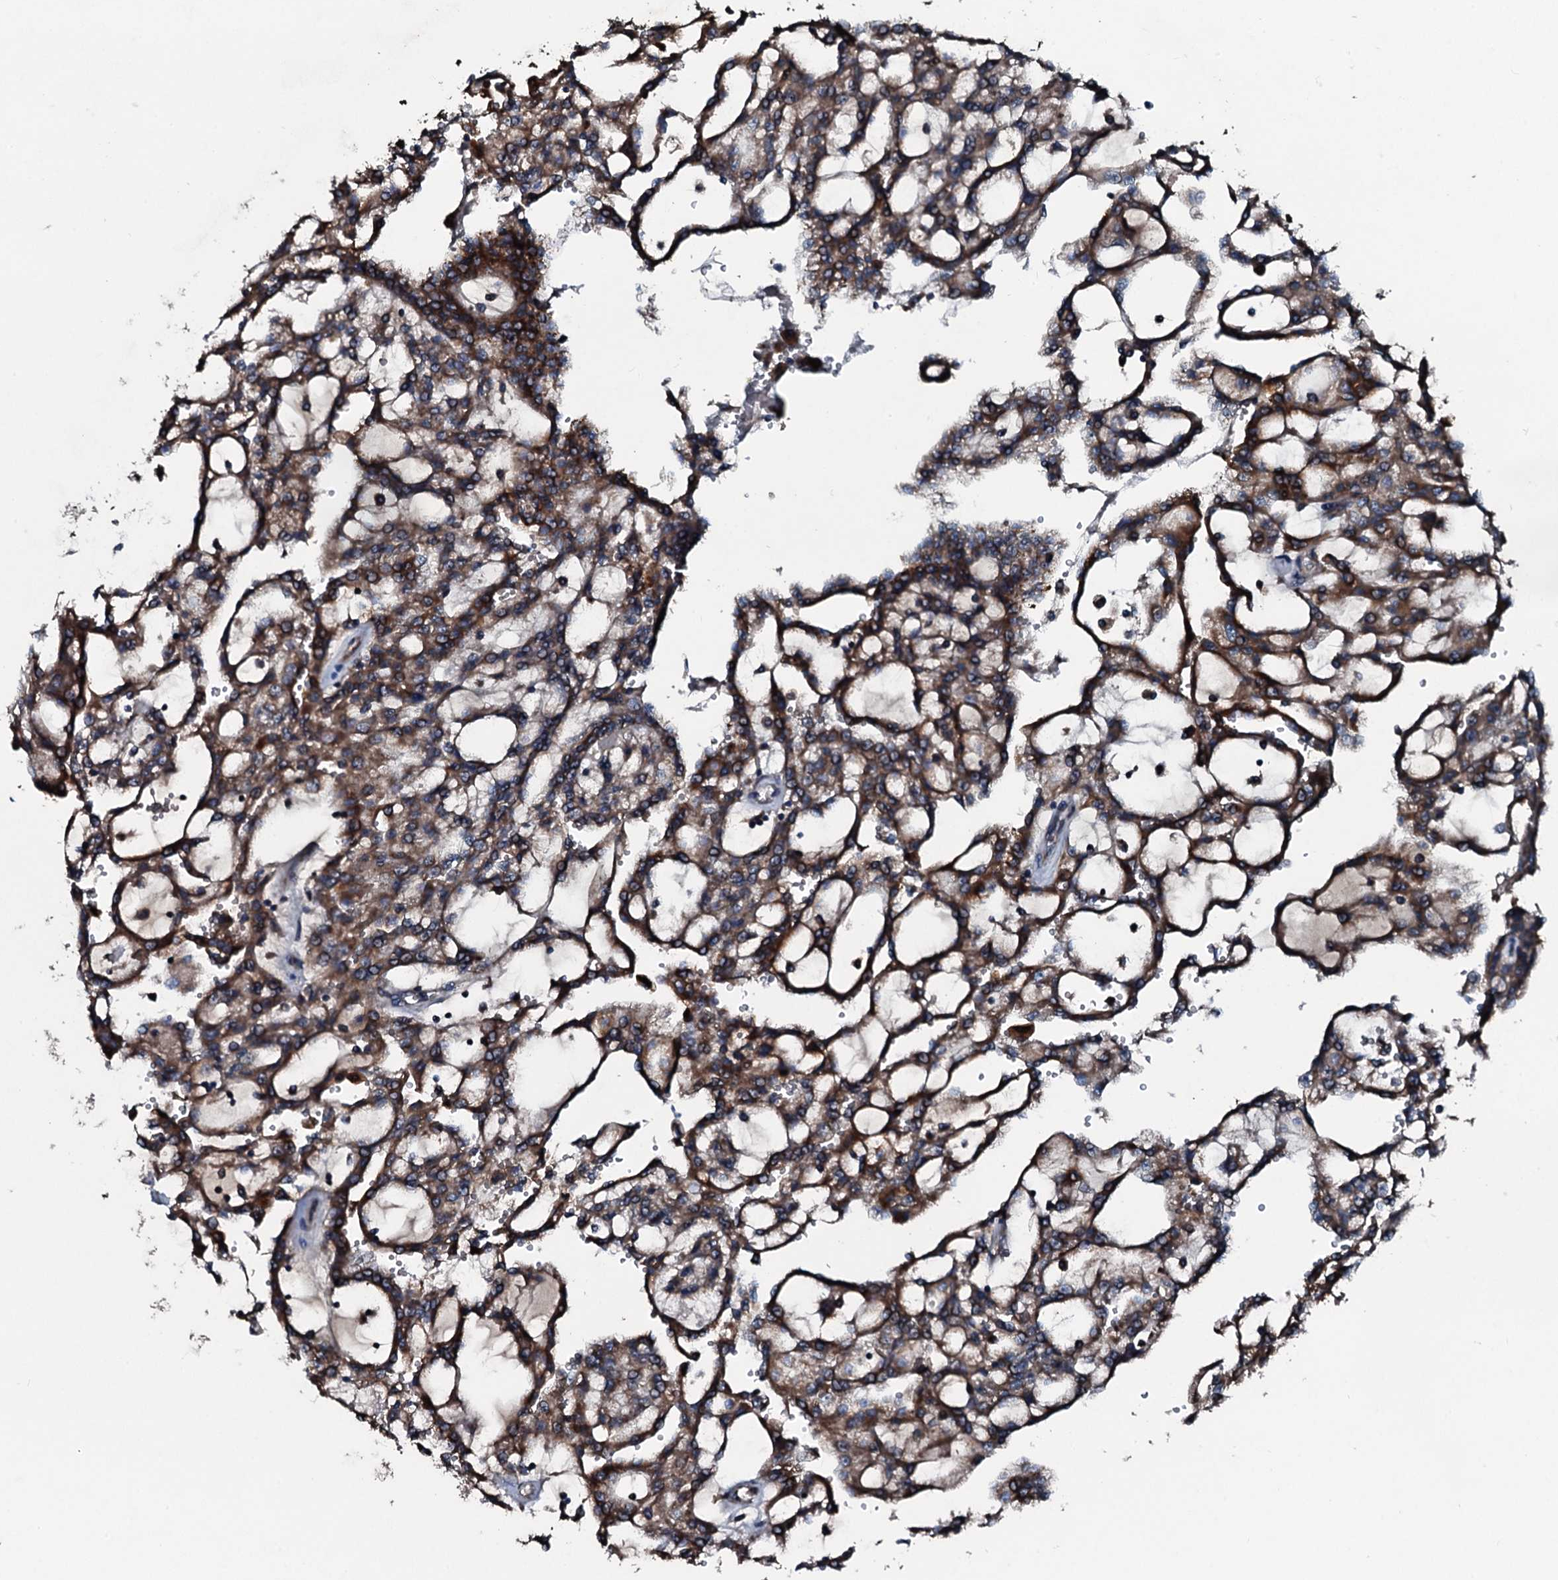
{"staining": {"intensity": "strong", "quantity": ">75%", "location": "cytoplasmic/membranous"}, "tissue": "renal cancer", "cell_type": "Tumor cells", "image_type": "cancer", "snomed": [{"axis": "morphology", "description": "Adenocarcinoma, NOS"}, {"axis": "topography", "description": "Kidney"}], "caption": "Renal adenocarcinoma stained with a brown dye displays strong cytoplasmic/membranous positive staining in approximately >75% of tumor cells.", "gene": "ACSS3", "patient": {"sex": "male", "age": 63}}